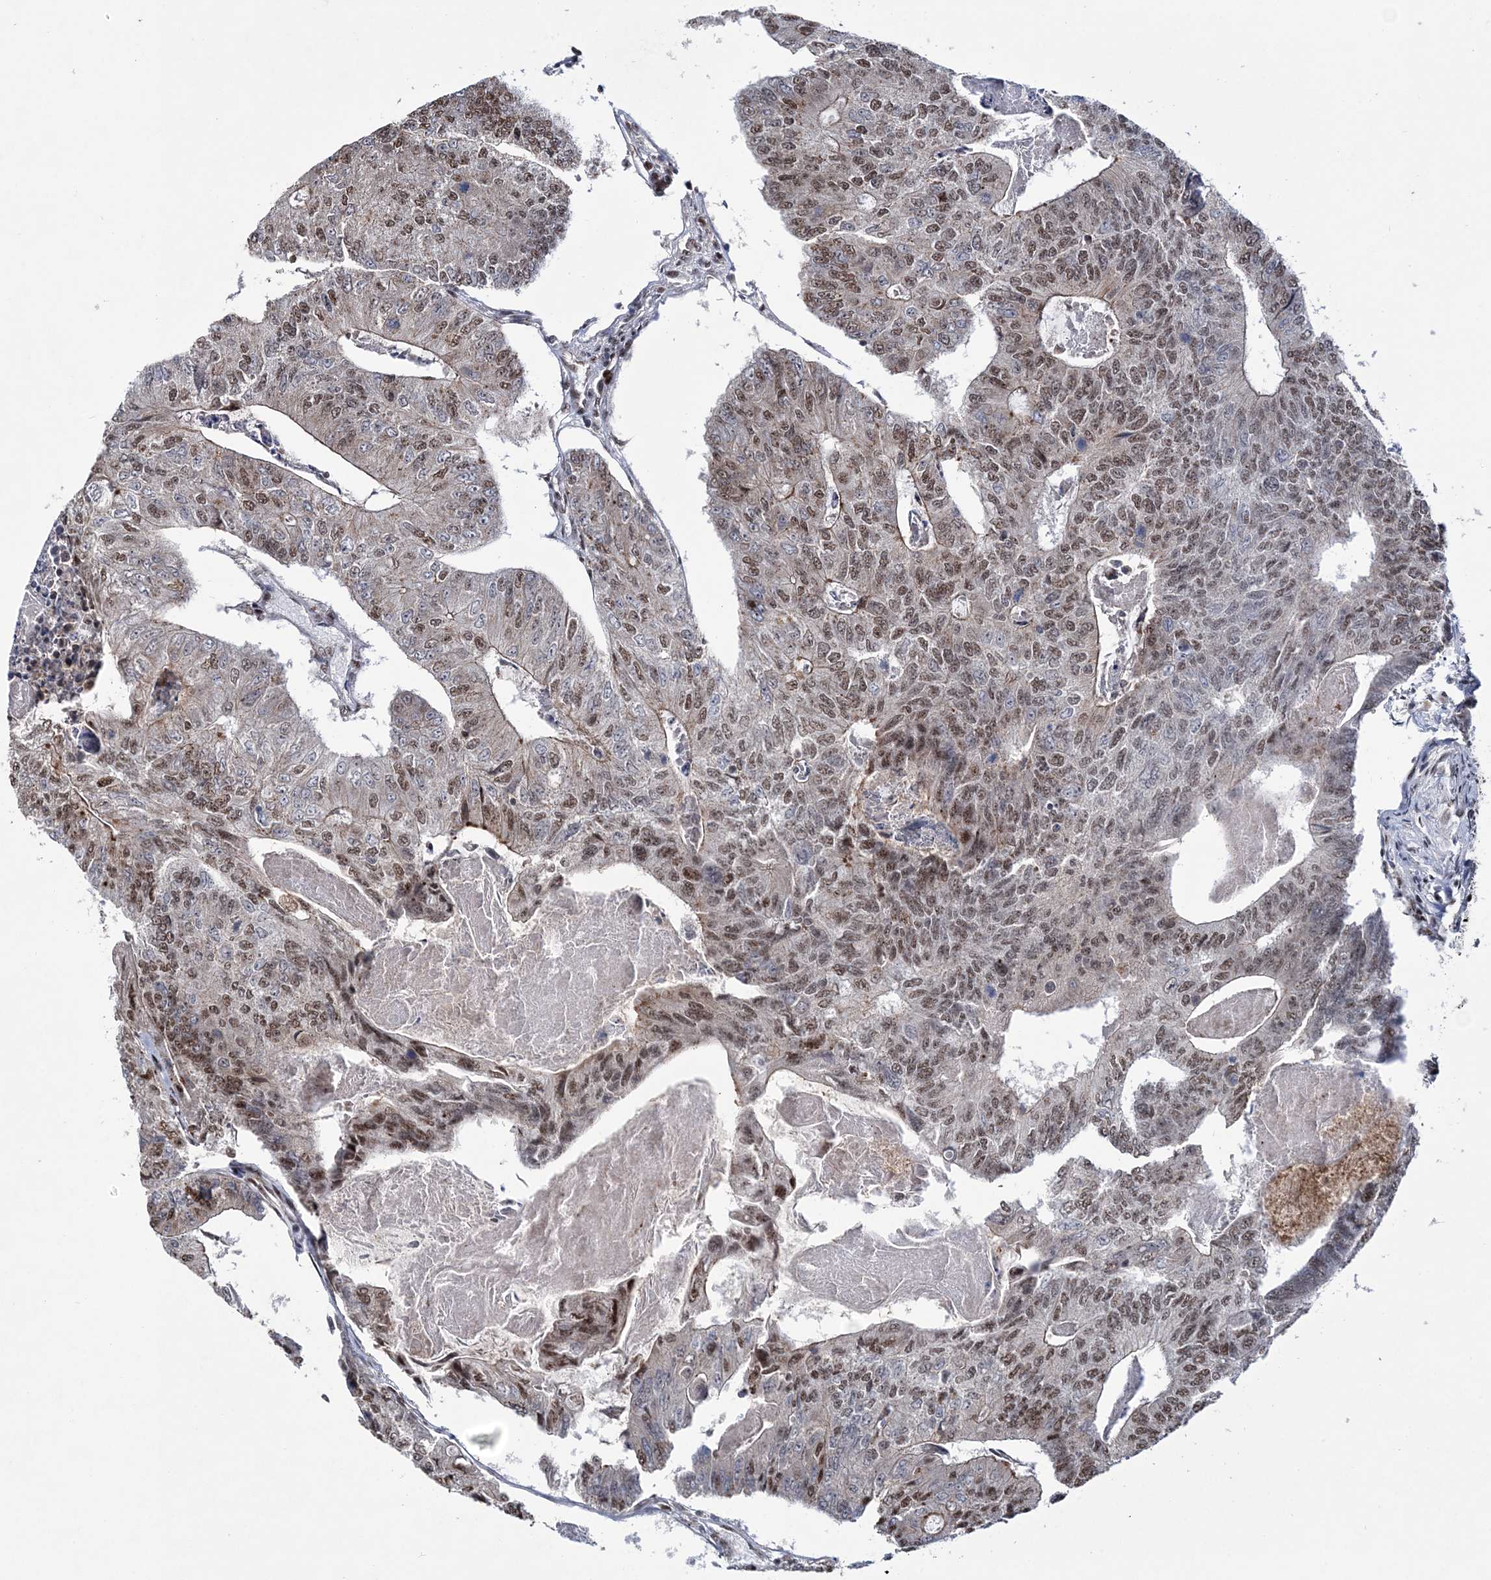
{"staining": {"intensity": "moderate", "quantity": ">75%", "location": "nuclear"}, "tissue": "colorectal cancer", "cell_type": "Tumor cells", "image_type": "cancer", "snomed": [{"axis": "morphology", "description": "Adenocarcinoma, NOS"}, {"axis": "topography", "description": "Colon"}], "caption": "Protein expression analysis of colorectal cancer (adenocarcinoma) displays moderate nuclear expression in about >75% of tumor cells. The protein is stained brown, and the nuclei are stained in blue (DAB (3,3'-diaminobenzidine) IHC with brightfield microscopy, high magnification).", "gene": "TATDN2", "patient": {"sex": "female", "age": 67}}